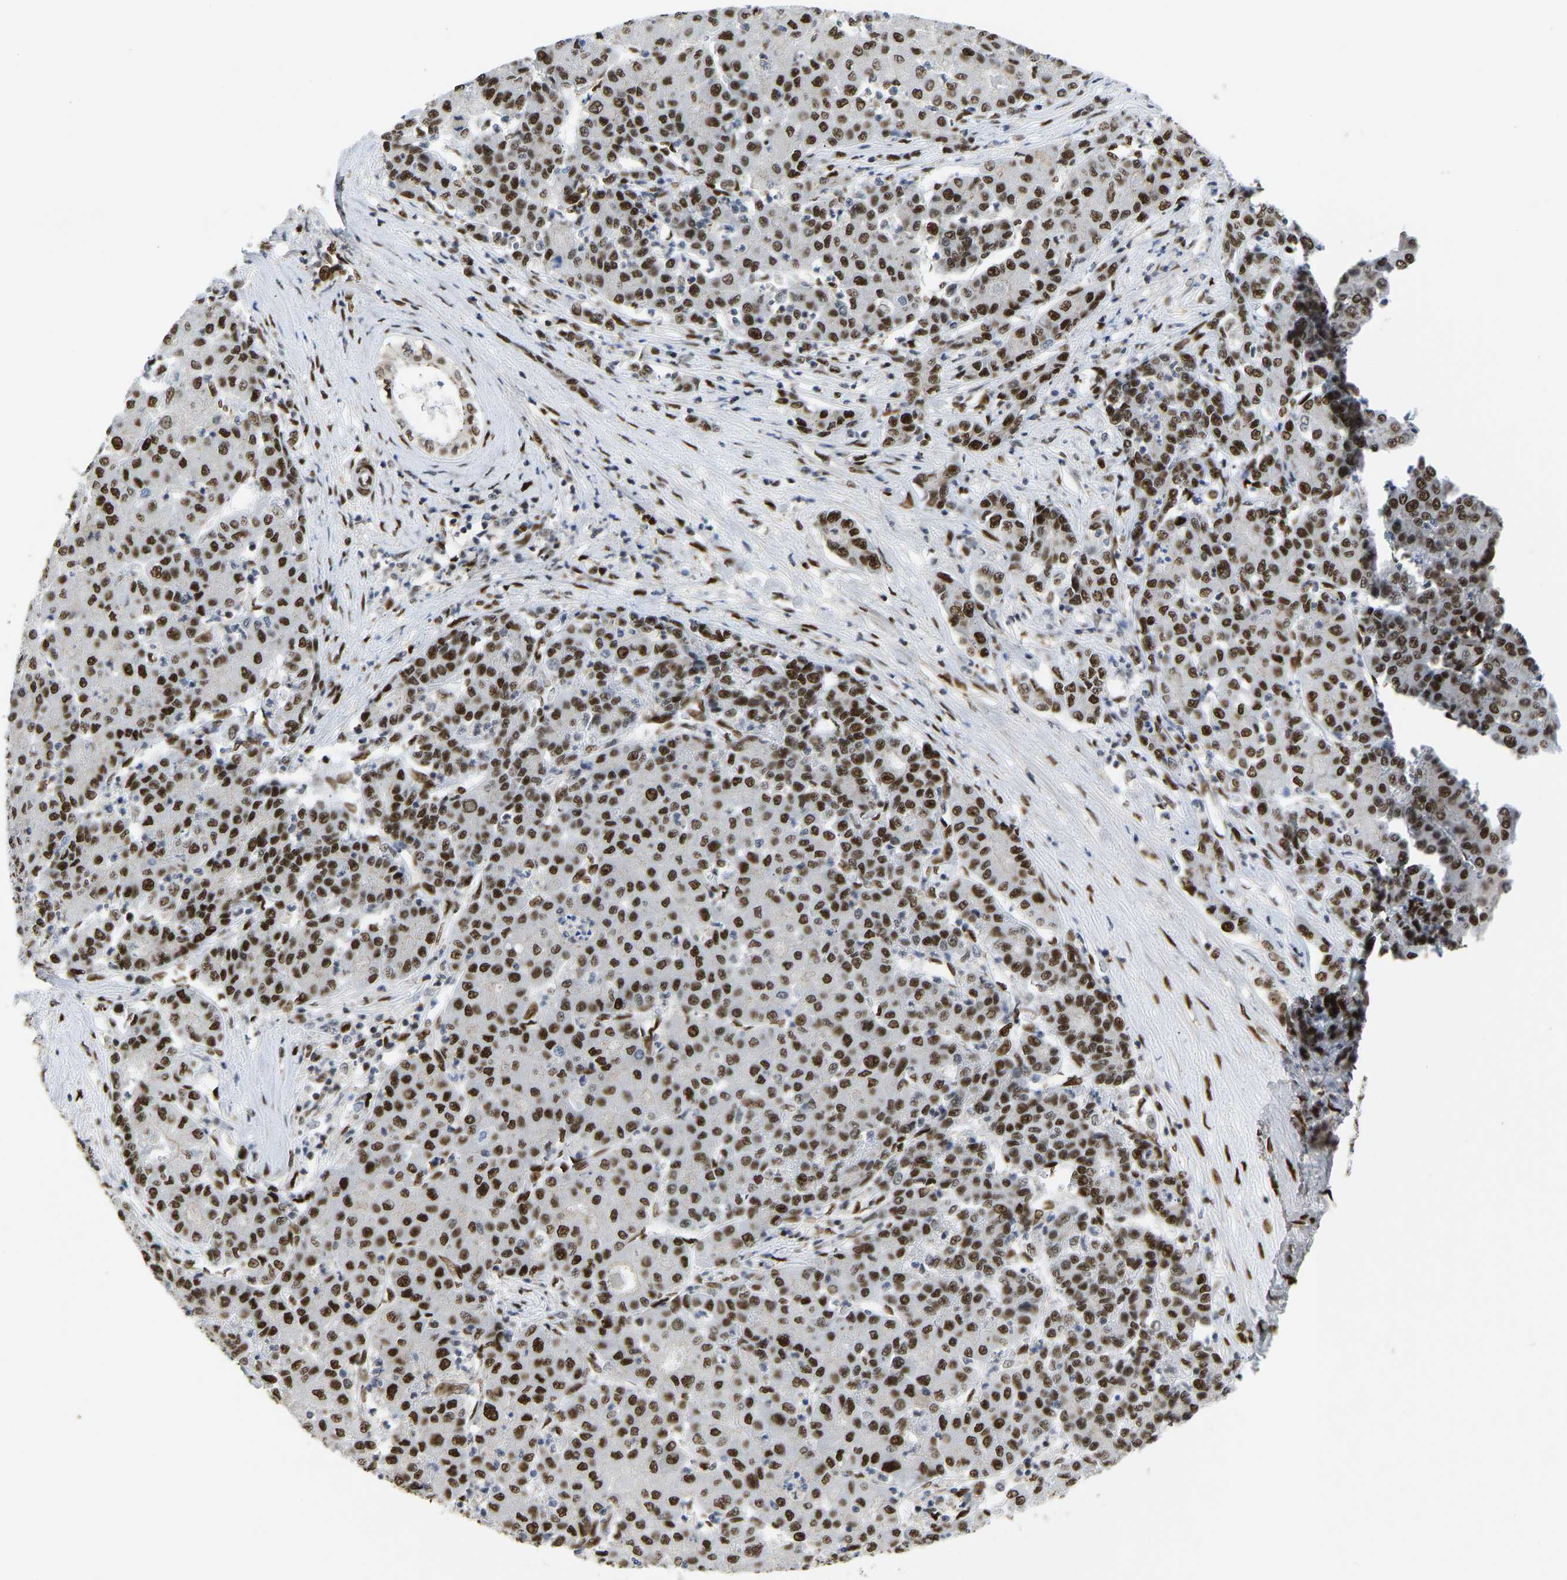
{"staining": {"intensity": "strong", "quantity": ">75%", "location": "nuclear"}, "tissue": "liver cancer", "cell_type": "Tumor cells", "image_type": "cancer", "snomed": [{"axis": "morphology", "description": "Carcinoma, Hepatocellular, NOS"}, {"axis": "topography", "description": "Liver"}], "caption": "Immunohistochemistry (IHC) photomicrograph of neoplastic tissue: hepatocellular carcinoma (liver) stained using immunohistochemistry (IHC) demonstrates high levels of strong protein expression localized specifically in the nuclear of tumor cells, appearing as a nuclear brown color.", "gene": "FOXK1", "patient": {"sex": "male", "age": 65}}